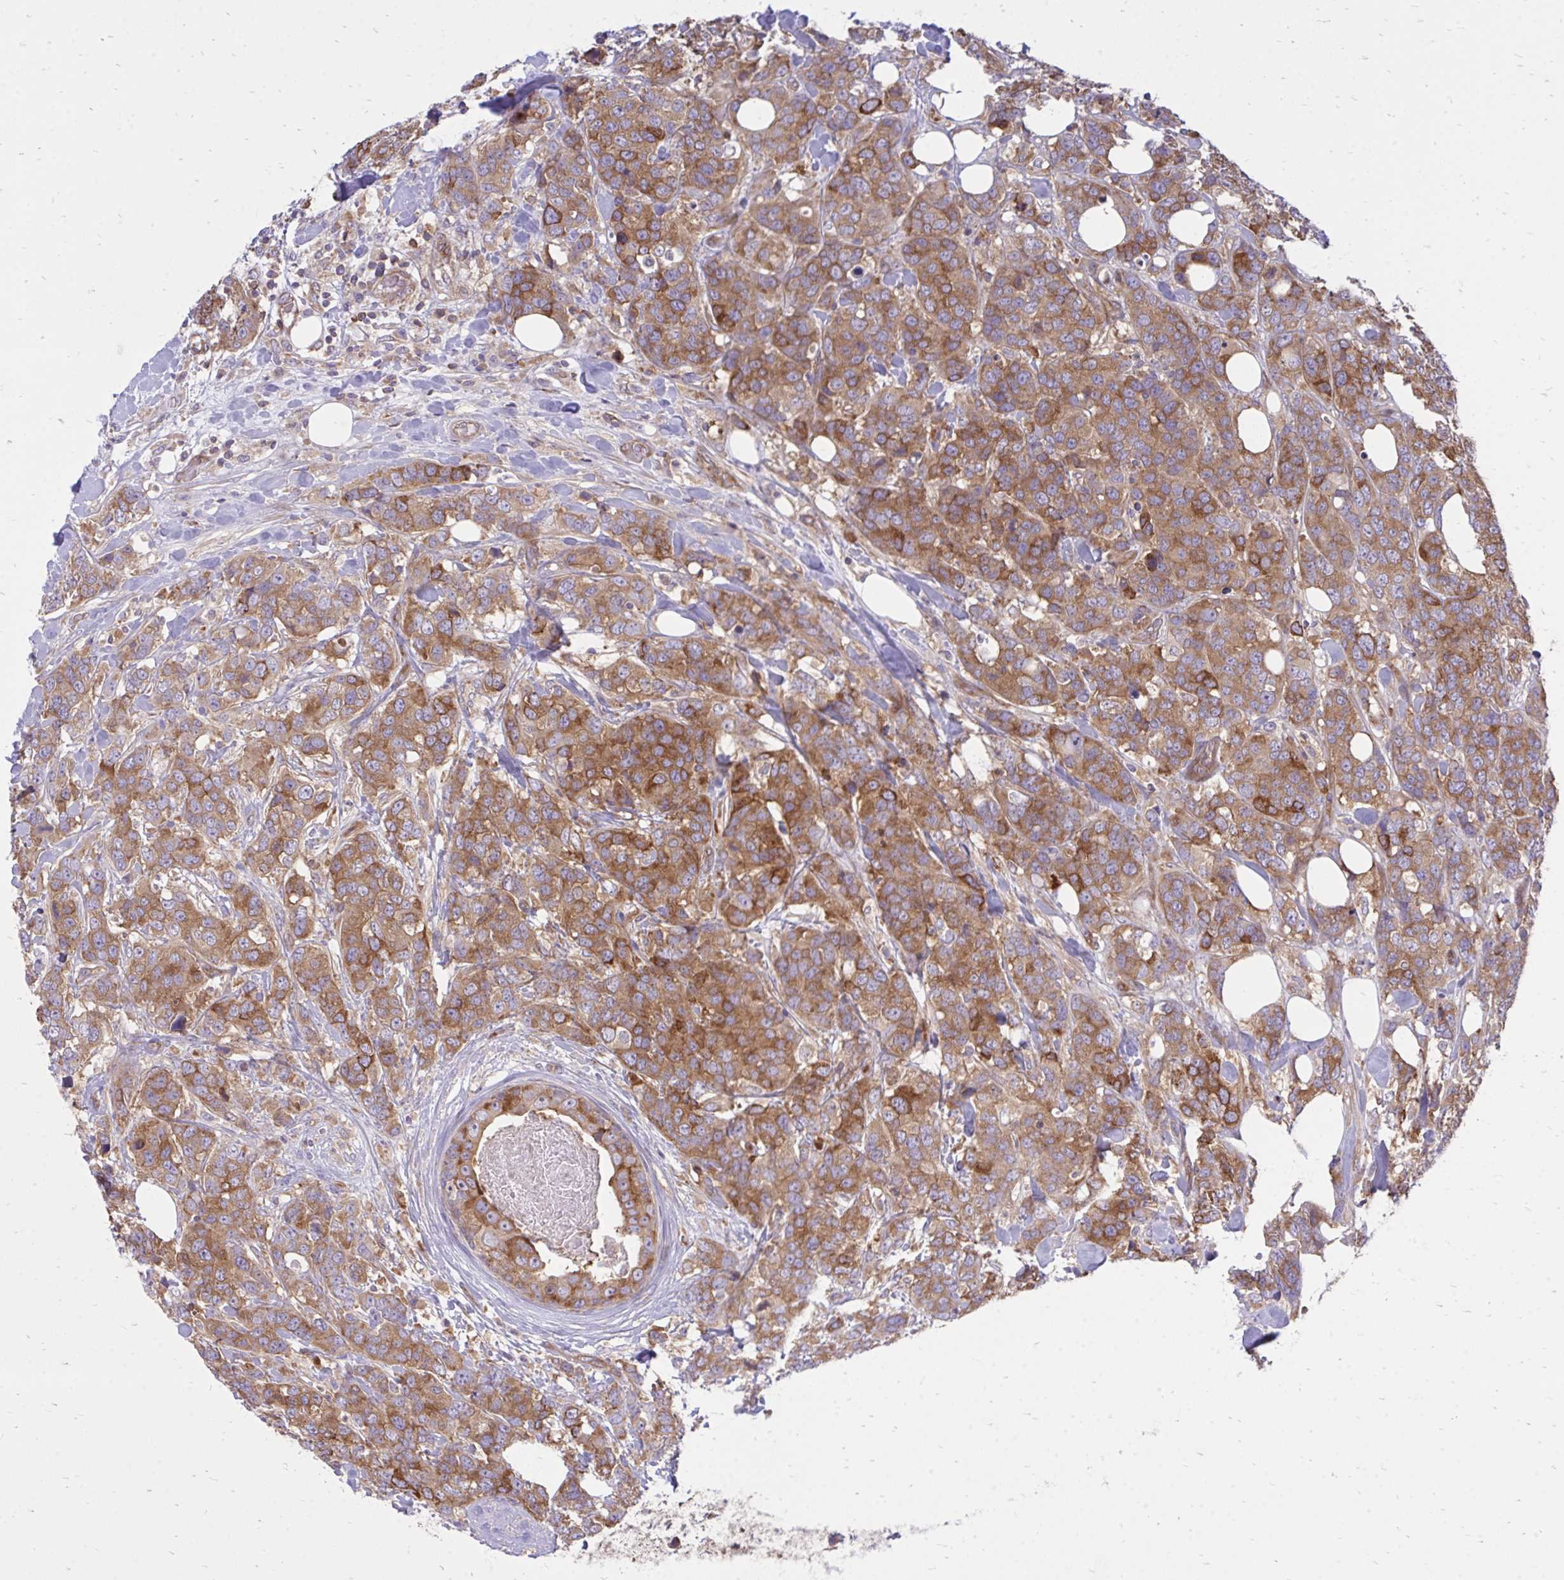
{"staining": {"intensity": "moderate", "quantity": ">75%", "location": "cytoplasmic/membranous"}, "tissue": "breast cancer", "cell_type": "Tumor cells", "image_type": "cancer", "snomed": [{"axis": "morphology", "description": "Lobular carcinoma"}, {"axis": "topography", "description": "Breast"}], "caption": "Lobular carcinoma (breast) stained with a brown dye displays moderate cytoplasmic/membranous positive positivity in approximately >75% of tumor cells.", "gene": "ASAP1", "patient": {"sex": "female", "age": 59}}